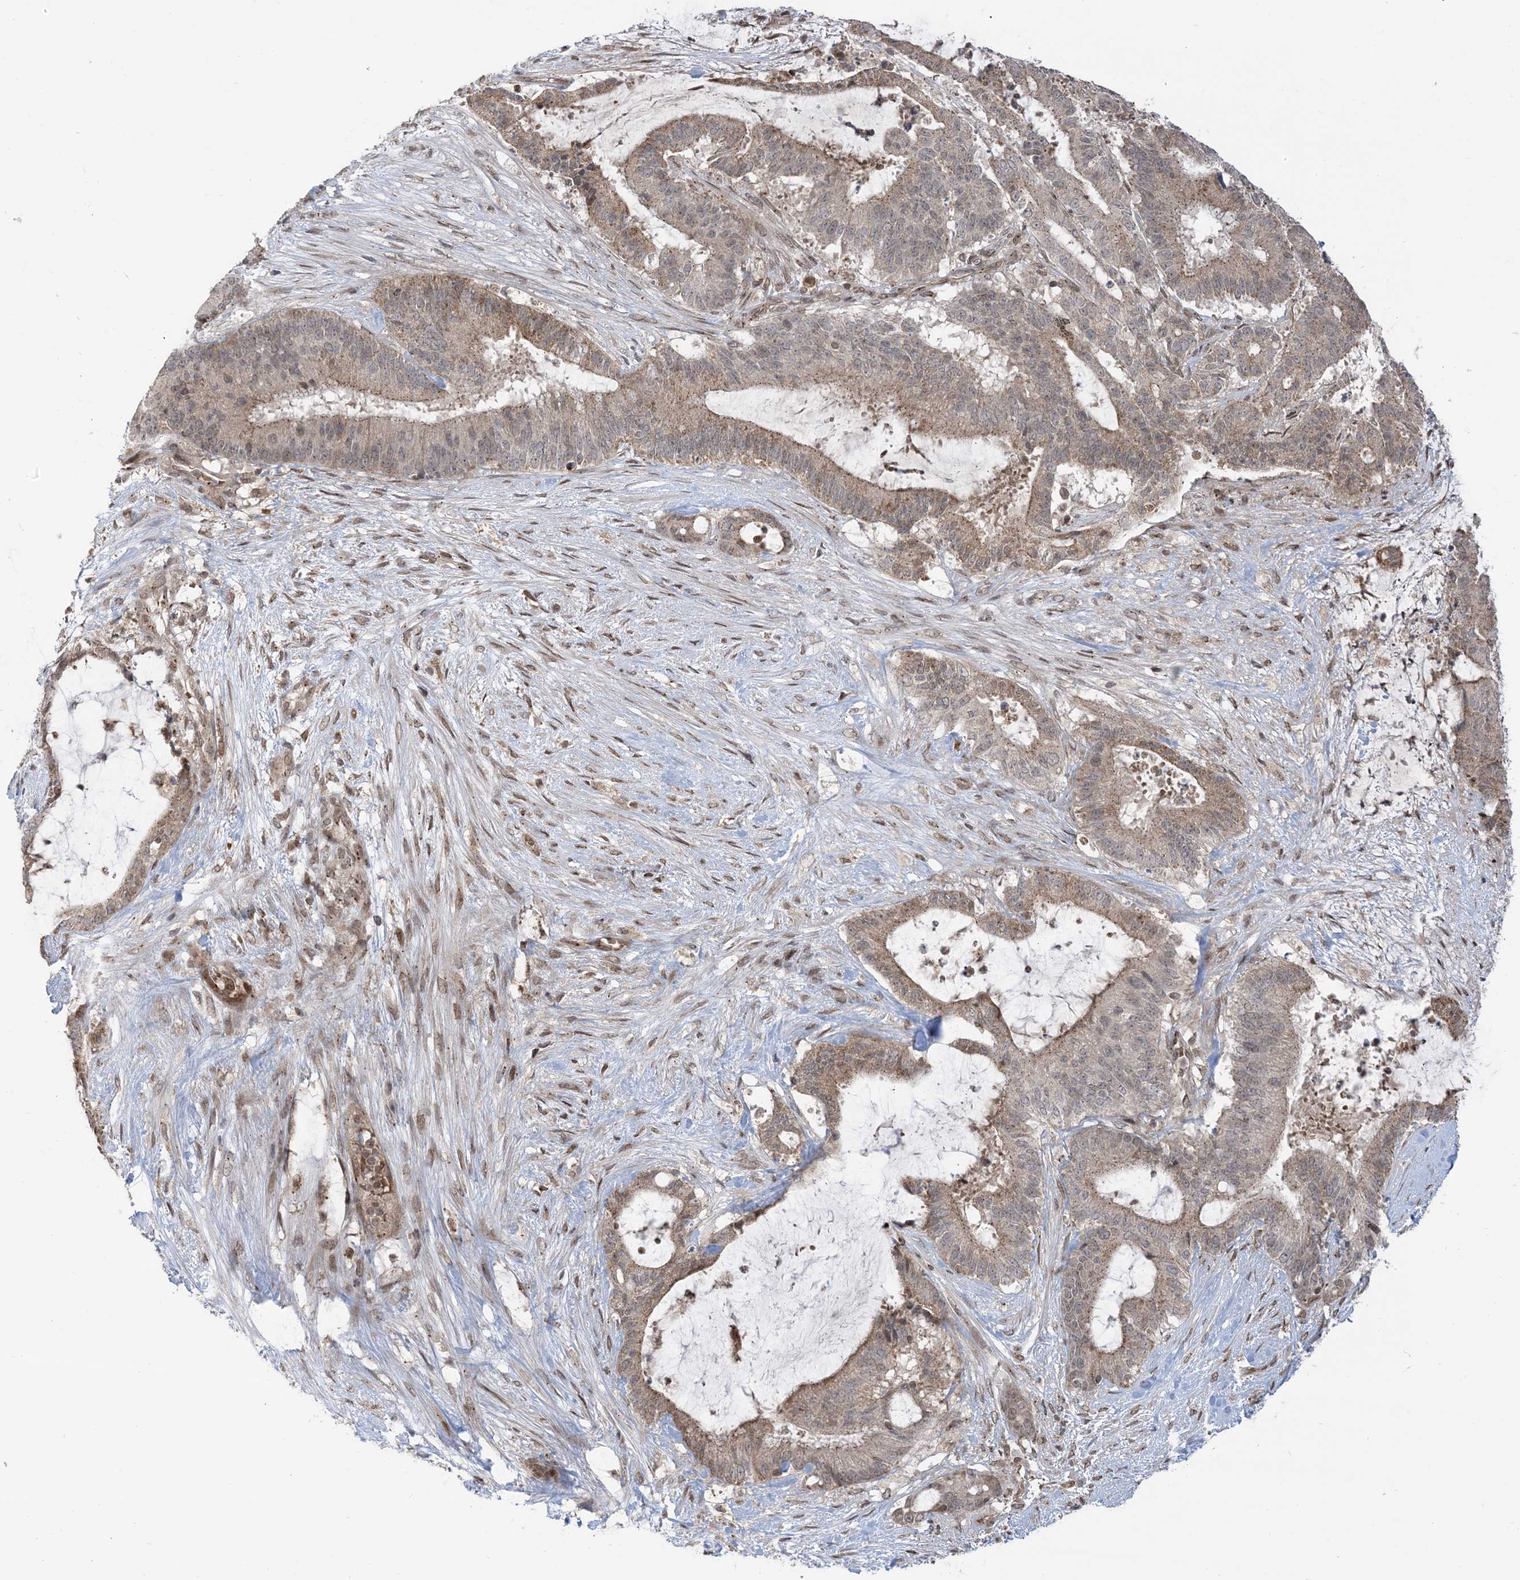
{"staining": {"intensity": "weak", "quantity": "25%-75%", "location": "cytoplasmic/membranous,nuclear"}, "tissue": "liver cancer", "cell_type": "Tumor cells", "image_type": "cancer", "snomed": [{"axis": "morphology", "description": "Normal tissue, NOS"}, {"axis": "morphology", "description": "Cholangiocarcinoma"}, {"axis": "topography", "description": "Liver"}, {"axis": "topography", "description": "Peripheral nerve tissue"}], "caption": "Tumor cells demonstrate weak cytoplasmic/membranous and nuclear expression in about 25%-75% of cells in liver cancer. Nuclei are stained in blue.", "gene": "CASP4", "patient": {"sex": "female", "age": 73}}